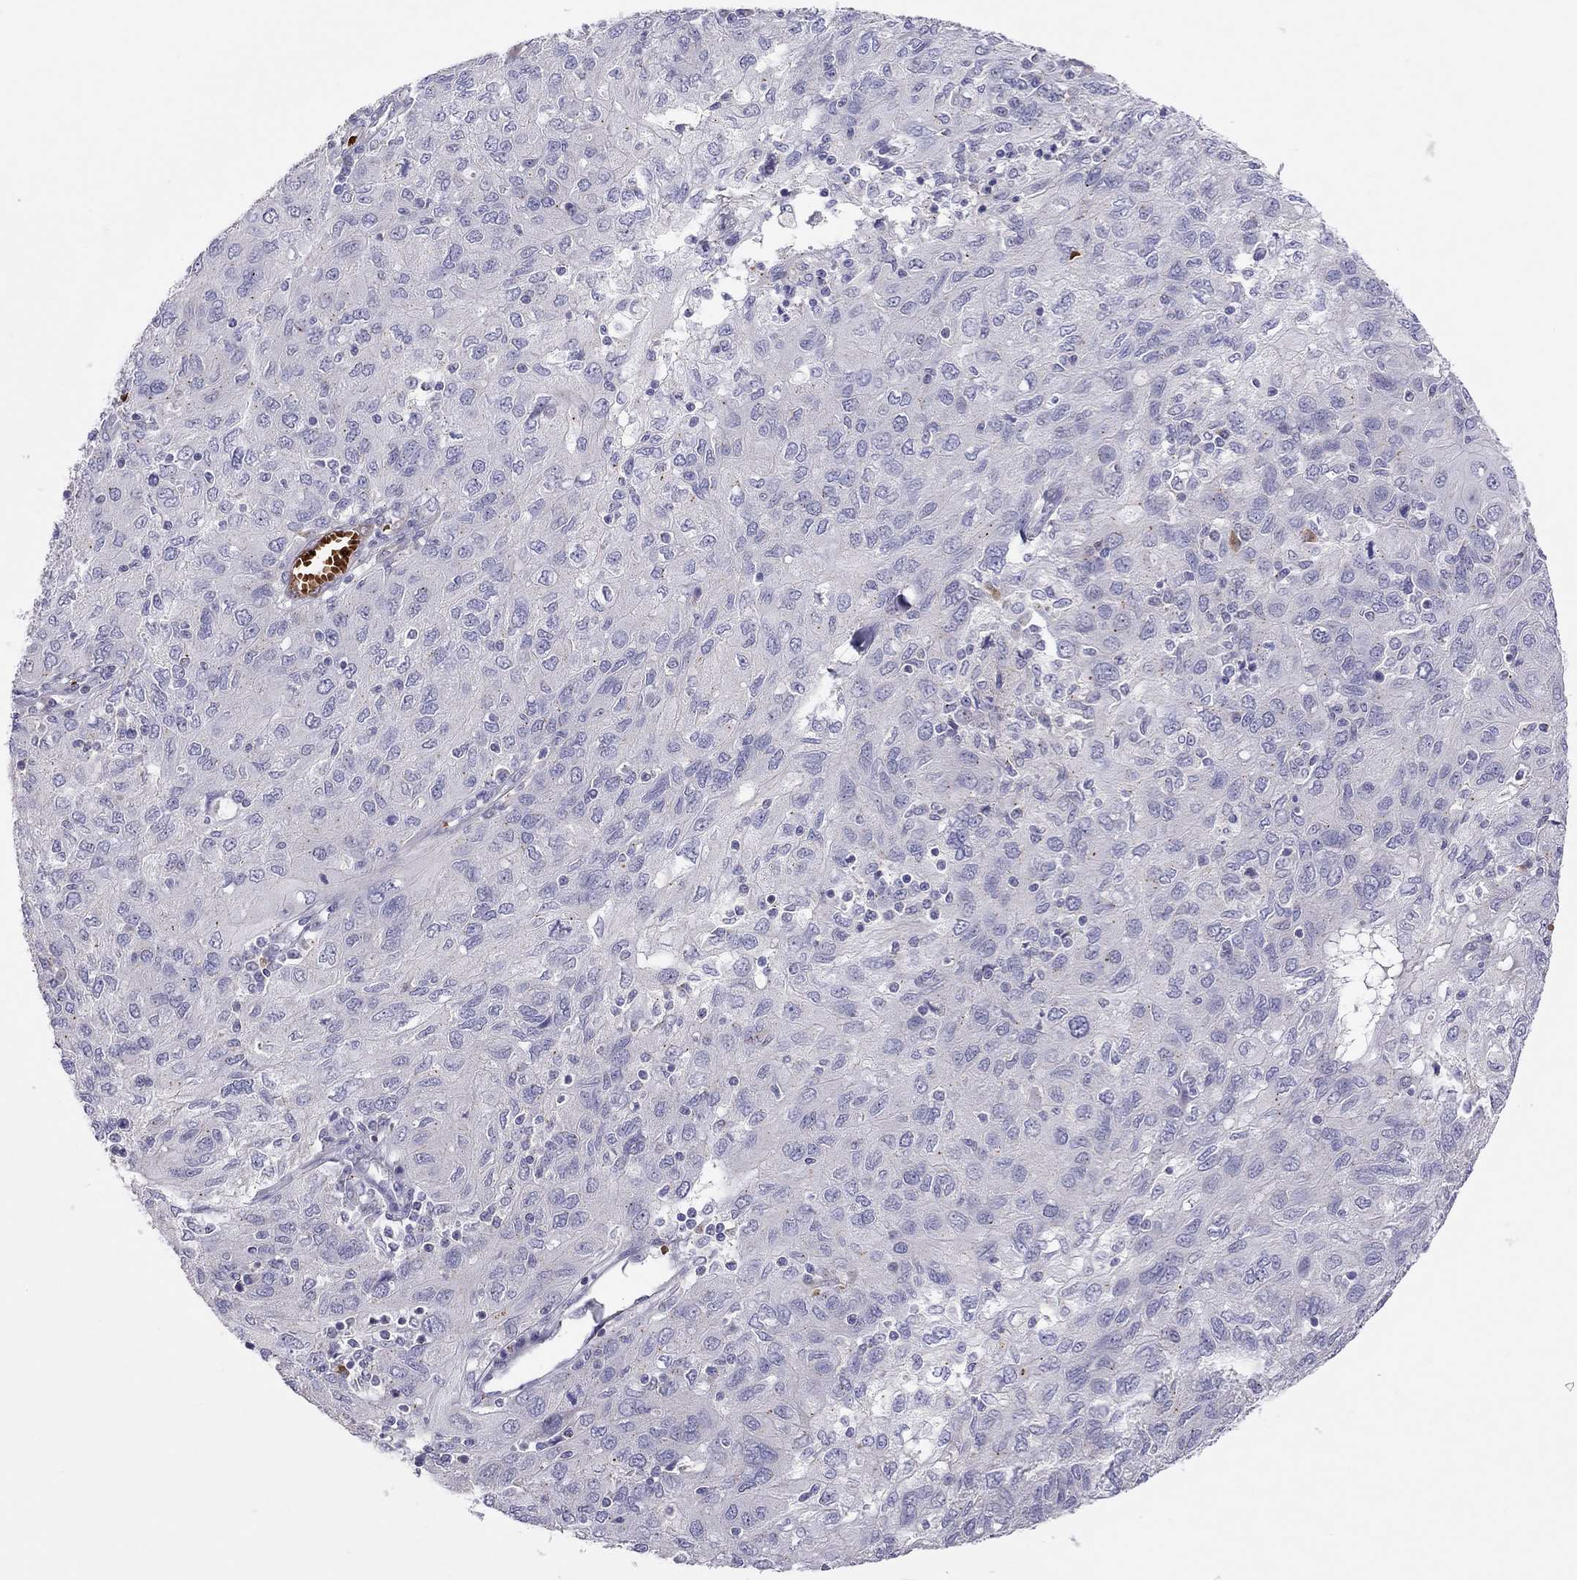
{"staining": {"intensity": "negative", "quantity": "none", "location": "none"}, "tissue": "ovarian cancer", "cell_type": "Tumor cells", "image_type": "cancer", "snomed": [{"axis": "morphology", "description": "Carcinoma, endometroid"}, {"axis": "topography", "description": "Ovary"}], "caption": "Image shows no significant protein expression in tumor cells of ovarian cancer. (DAB immunohistochemistry (IHC) visualized using brightfield microscopy, high magnification).", "gene": "FRMD1", "patient": {"sex": "female", "age": 50}}